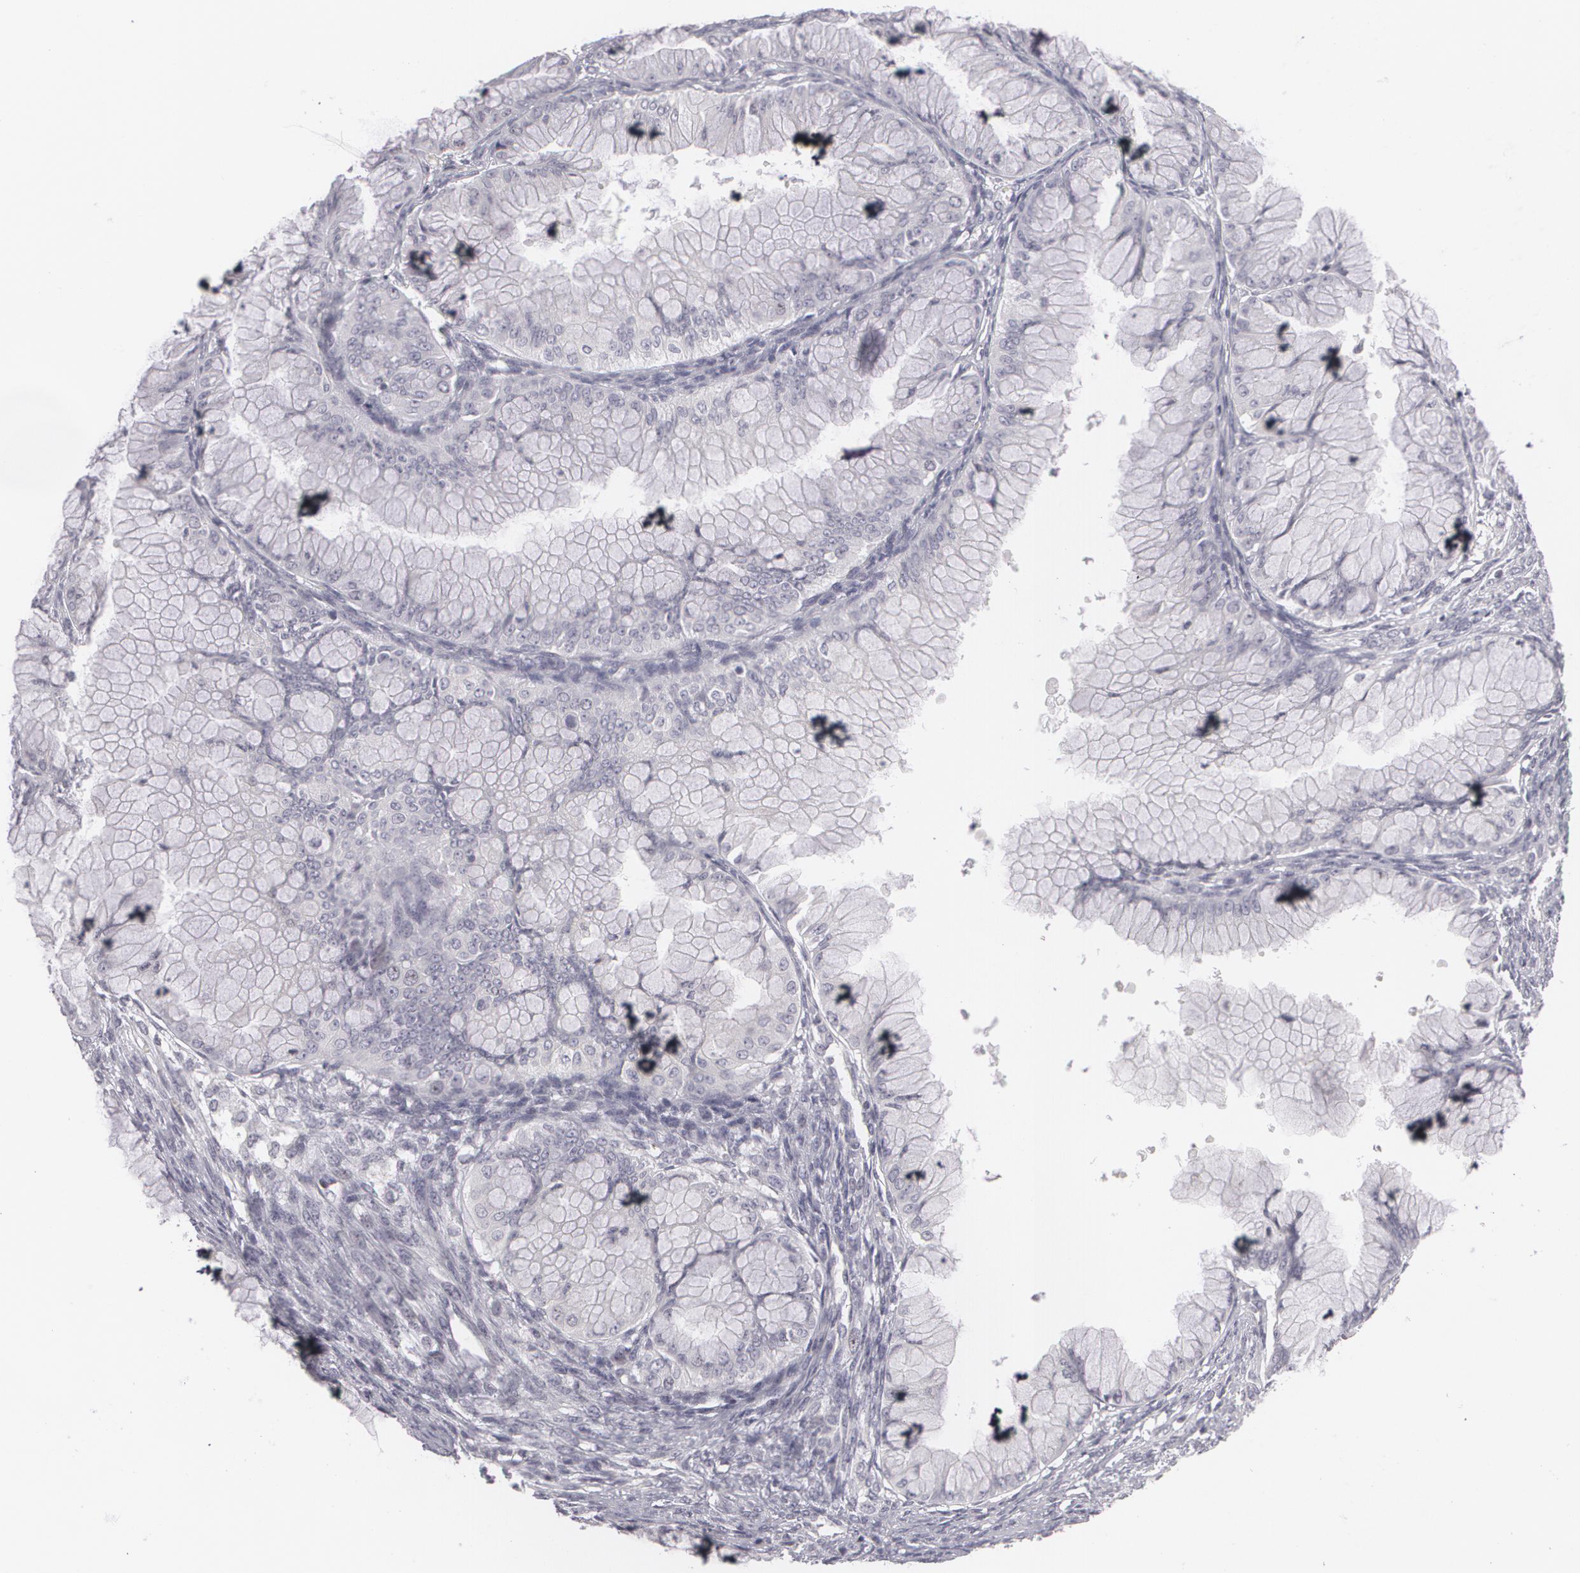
{"staining": {"intensity": "negative", "quantity": "none", "location": "none"}, "tissue": "ovarian cancer", "cell_type": "Tumor cells", "image_type": "cancer", "snomed": [{"axis": "morphology", "description": "Cystadenocarcinoma, mucinous, NOS"}, {"axis": "topography", "description": "Ovary"}], "caption": "Tumor cells show no significant protein positivity in ovarian cancer.", "gene": "ZBTB16", "patient": {"sex": "female", "age": 63}}